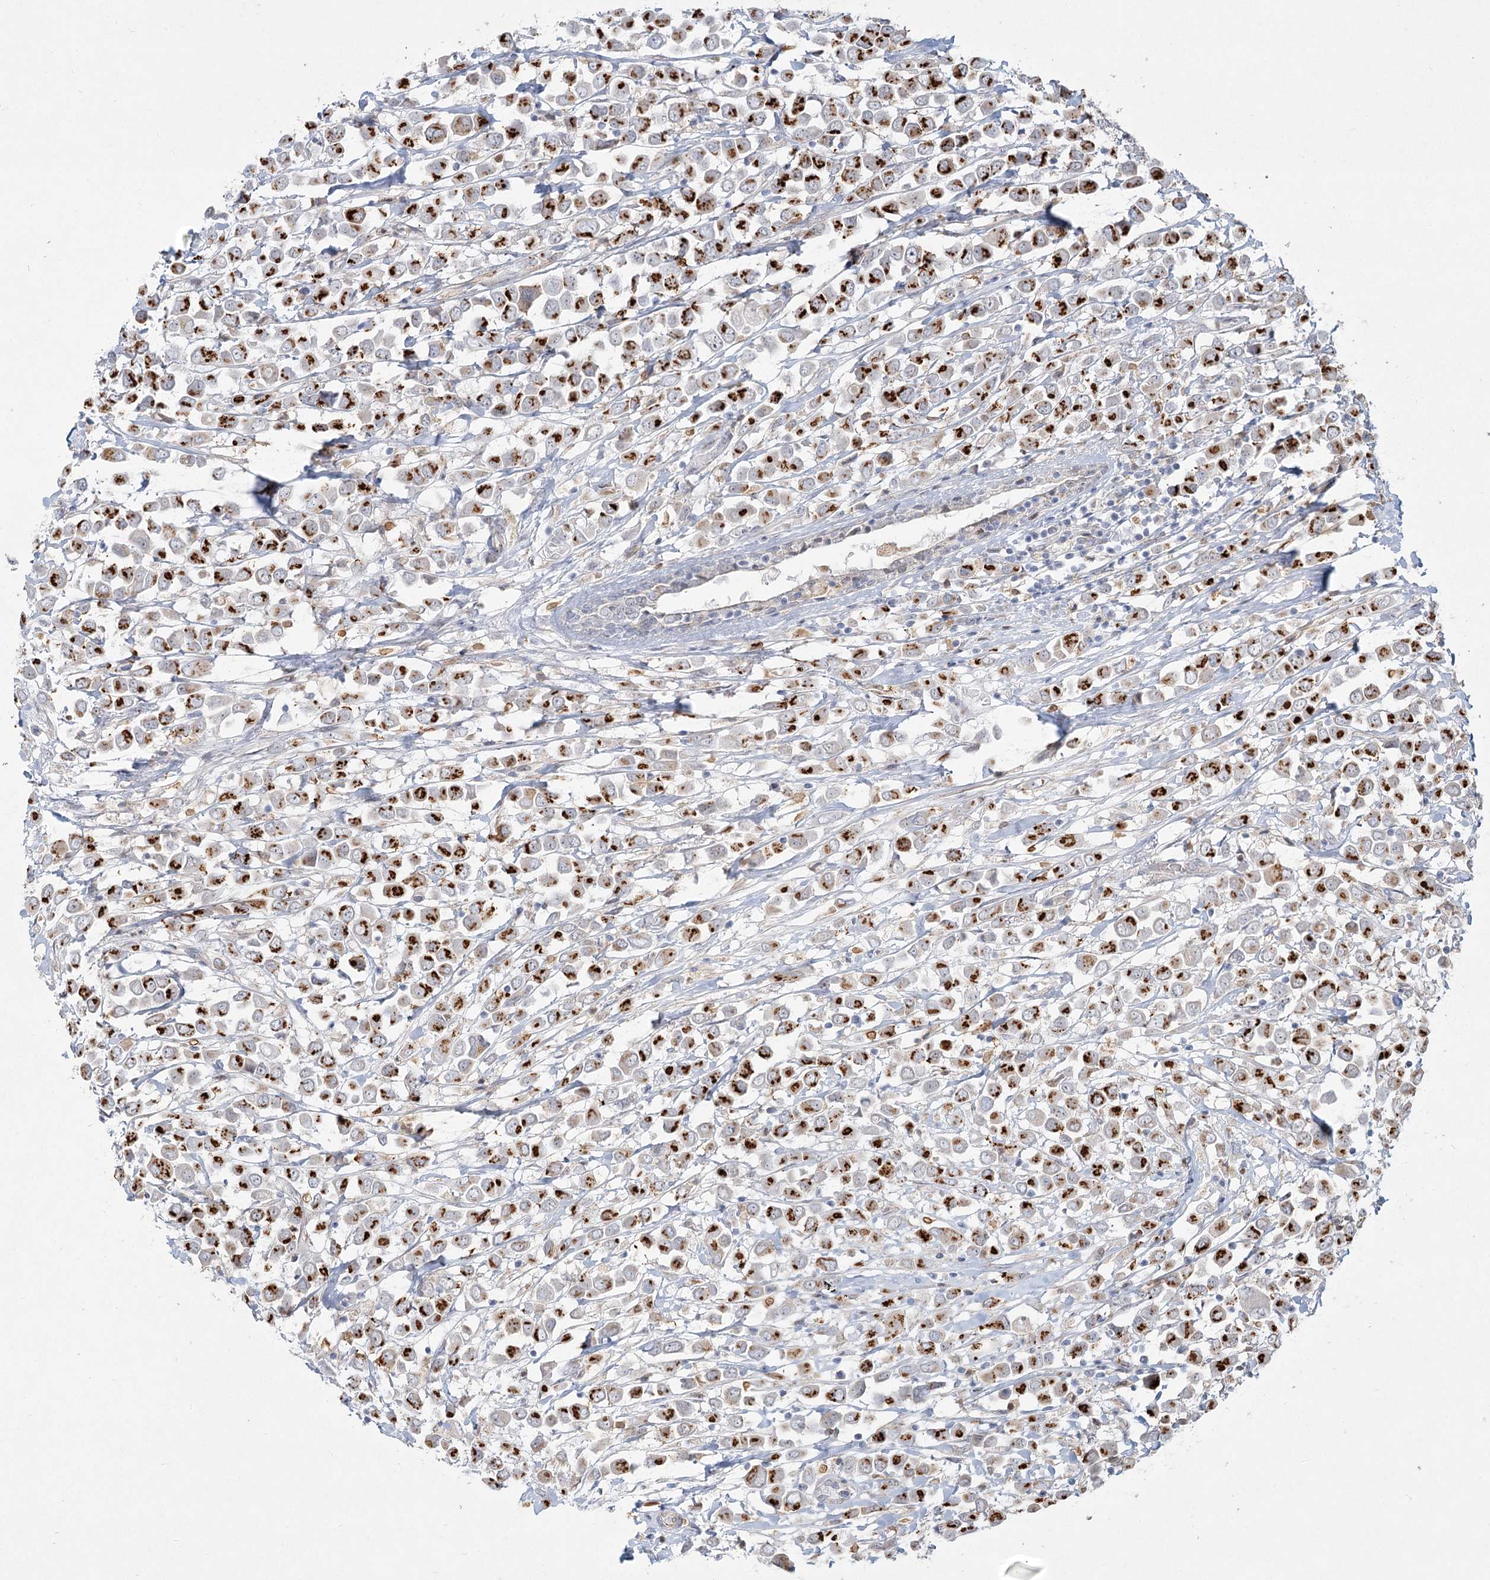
{"staining": {"intensity": "strong", "quantity": "25%-75%", "location": "cytoplasmic/membranous"}, "tissue": "breast cancer", "cell_type": "Tumor cells", "image_type": "cancer", "snomed": [{"axis": "morphology", "description": "Duct carcinoma"}, {"axis": "topography", "description": "Breast"}], "caption": "Invasive ductal carcinoma (breast) was stained to show a protein in brown. There is high levels of strong cytoplasmic/membranous staining in about 25%-75% of tumor cells.", "gene": "LRP2BP", "patient": {"sex": "female", "age": 61}}